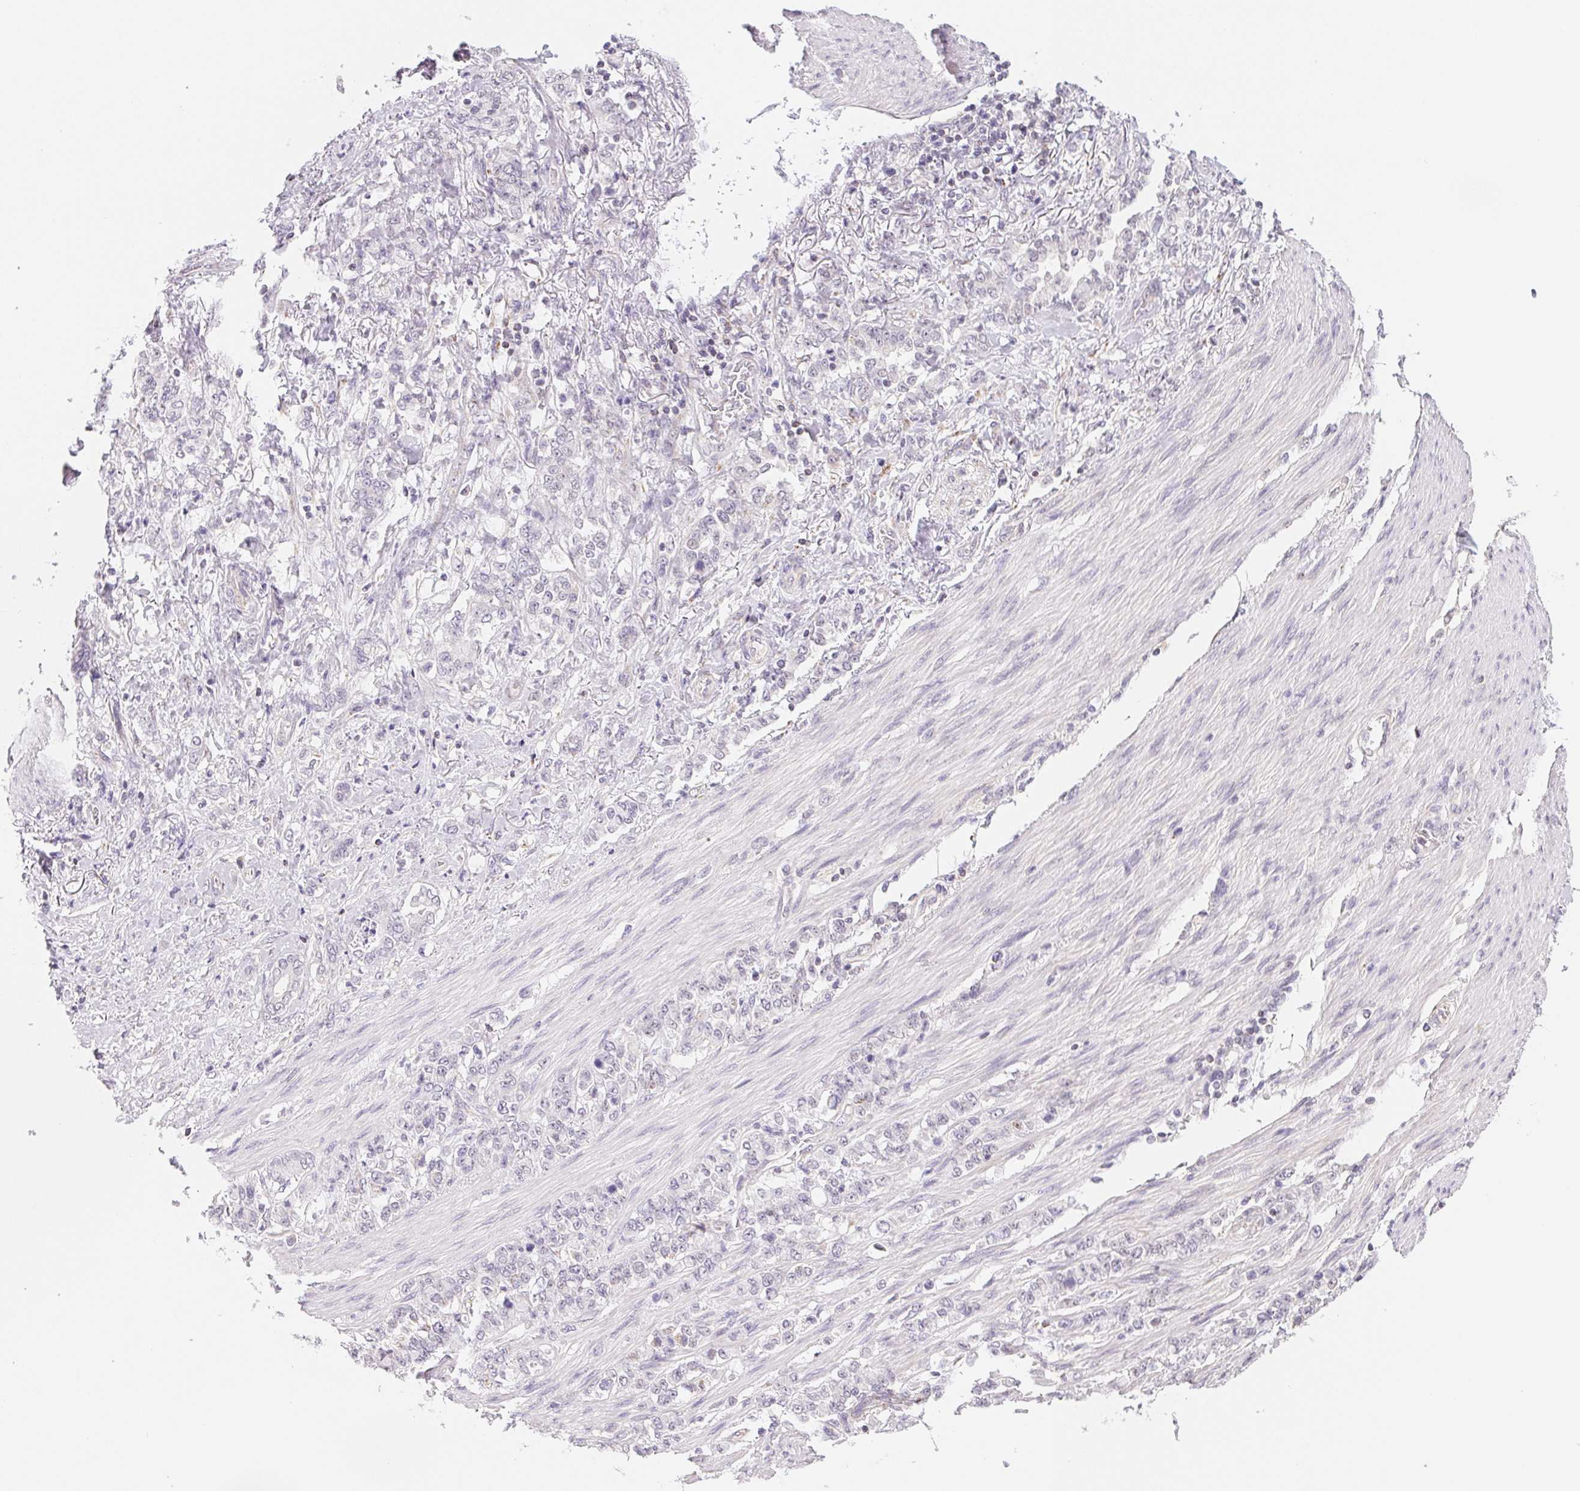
{"staining": {"intensity": "negative", "quantity": "none", "location": "none"}, "tissue": "stomach cancer", "cell_type": "Tumor cells", "image_type": "cancer", "snomed": [{"axis": "morphology", "description": "Adenocarcinoma, NOS"}, {"axis": "topography", "description": "Stomach"}], "caption": "Tumor cells are negative for protein expression in human adenocarcinoma (stomach).", "gene": "GIPC2", "patient": {"sex": "female", "age": 79}}